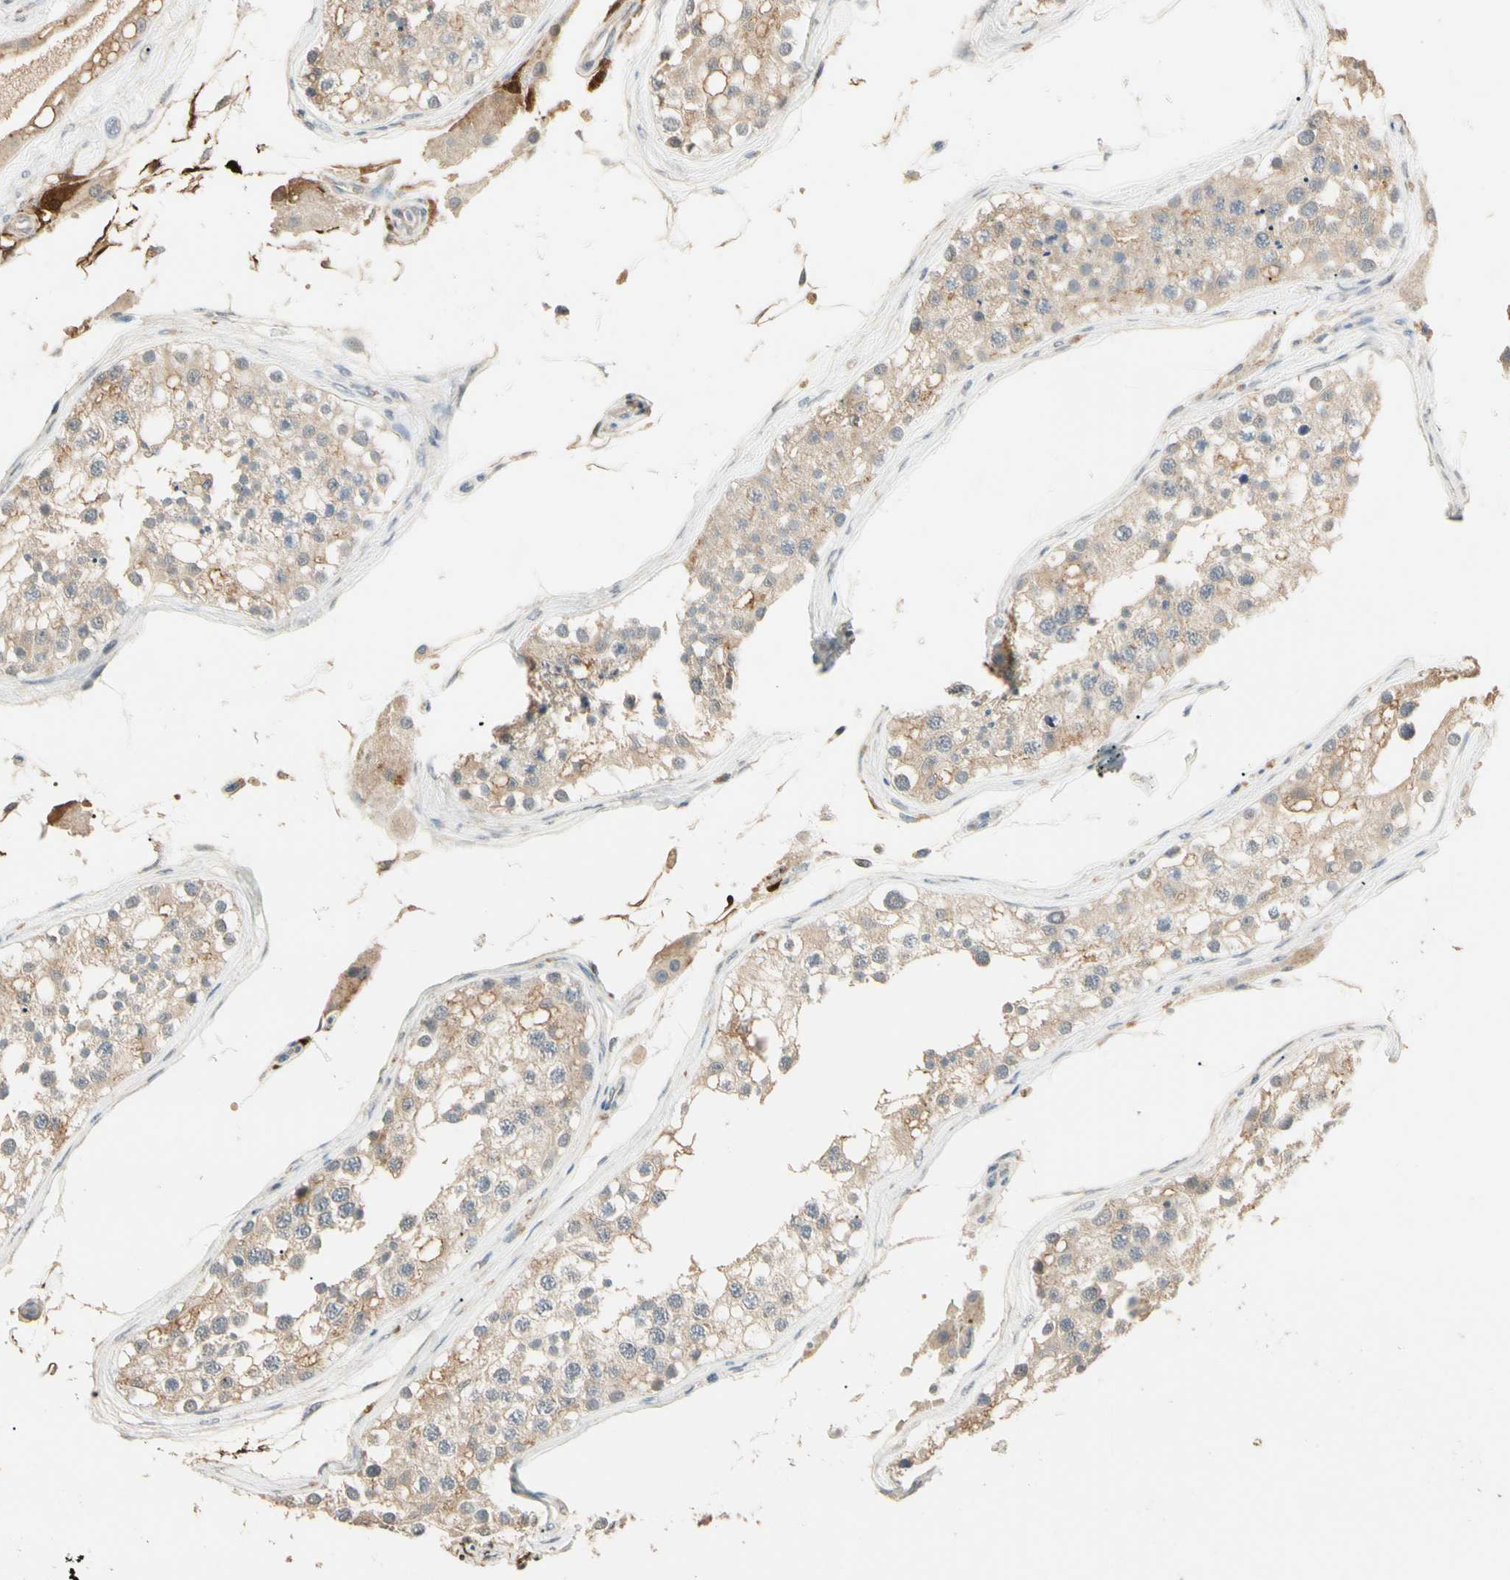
{"staining": {"intensity": "weak", "quantity": ">75%", "location": "cytoplasmic/membranous"}, "tissue": "testis", "cell_type": "Cells in seminiferous ducts", "image_type": "normal", "snomed": [{"axis": "morphology", "description": "Normal tissue, NOS"}, {"axis": "topography", "description": "Testis"}], "caption": "Weak cytoplasmic/membranous protein expression is present in approximately >75% of cells in seminiferous ducts in testis. Immunohistochemistry stains the protein of interest in brown and the nuclei are stained blue.", "gene": "GNE", "patient": {"sex": "male", "age": 68}}